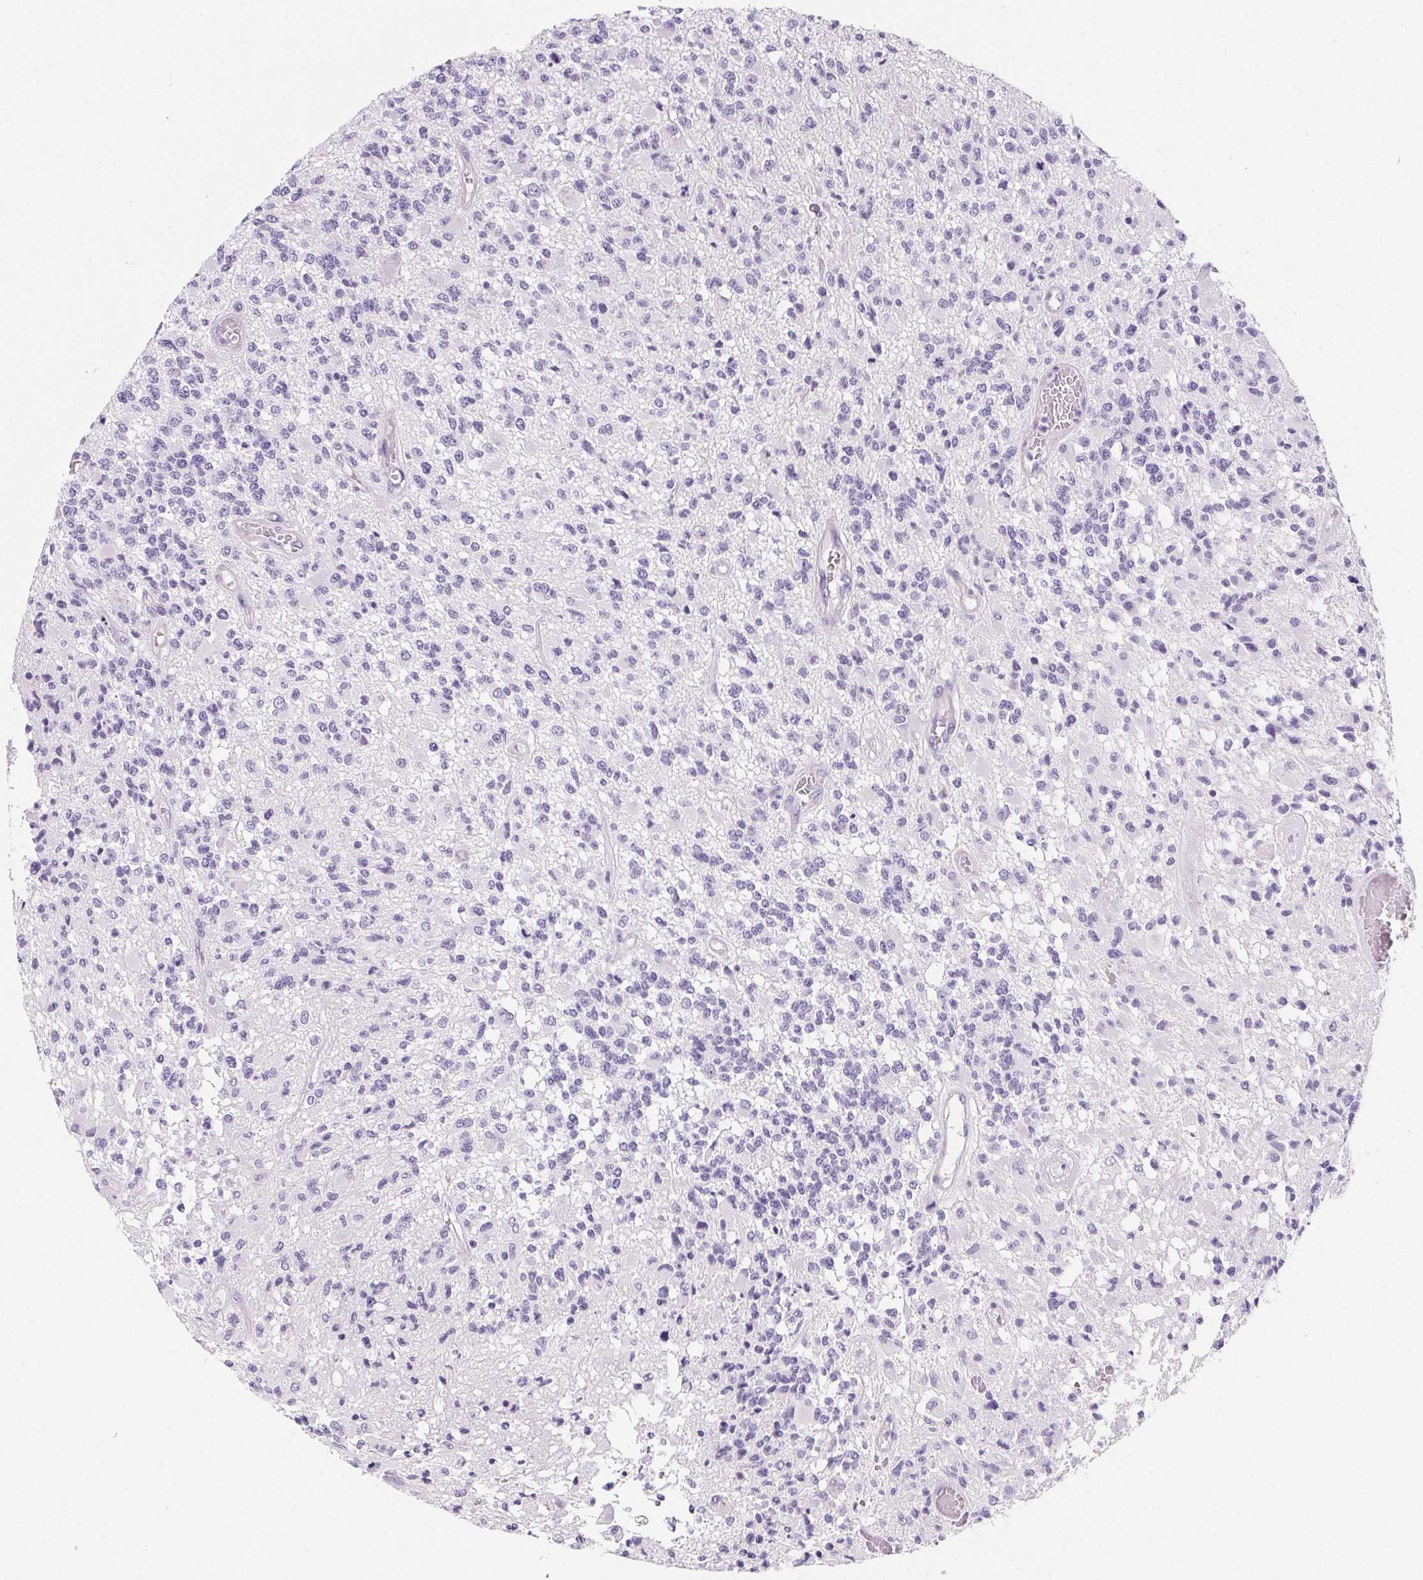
{"staining": {"intensity": "negative", "quantity": "none", "location": "none"}, "tissue": "glioma", "cell_type": "Tumor cells", "image_type": "cancer", "snomed": [{"axis": "morphology", "description": "Glioma, malignant, High grade"}, {"axis": "topography", "description": "Brain"}], "caption": "Immunohistochemical staining of high-grade glioma (malignant) exhibits no significant positivity in tumor cells. Brightfield microscopy of IHC stained with DAB (brown) and hematoxylin (blue), captured at high magnification.", "gene": "PRSS3", "patient": {"sex": "female", "age": 63}}